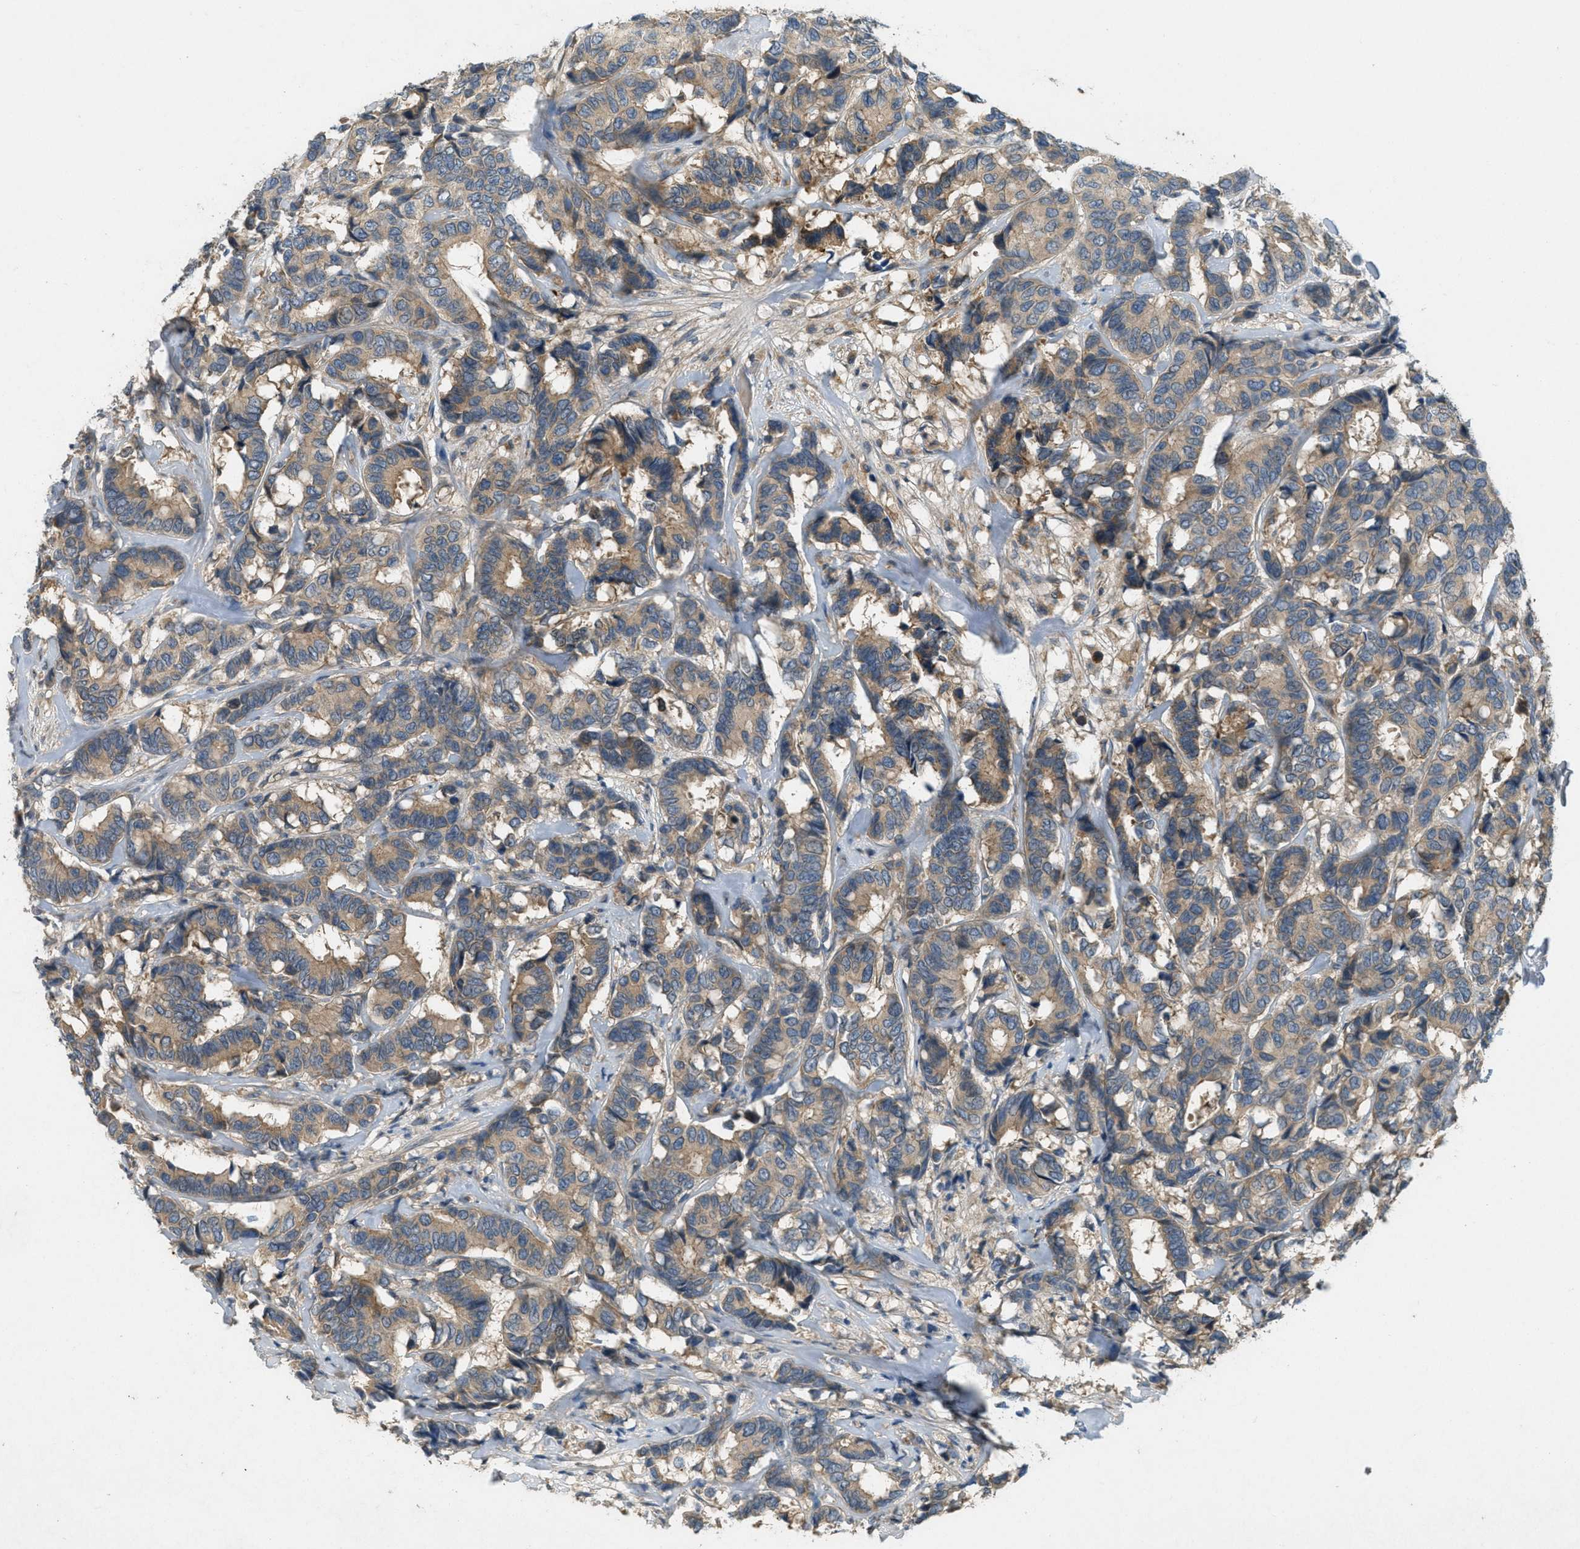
{"staining": {"intensity": "moderate", "quantity": ">75%", "location": "cytoplasmic/membranous"}, "tissue": "breast cancer", "cell_type": "Tumor cells", "image_type": "cancer", "snomed": [{"axis": "morphology", "description": "Duct carcinoma"}, {"axis": "topography", "description": "Breast"}], "caption": "DAB immunohistochemical staining of human breast cancer displays moderate cytoplasmic/membranous protein expression in approximately >75% of tumor cells.", "gene": "ADCY6", "patient": {"sex": "female", "age": 87}}